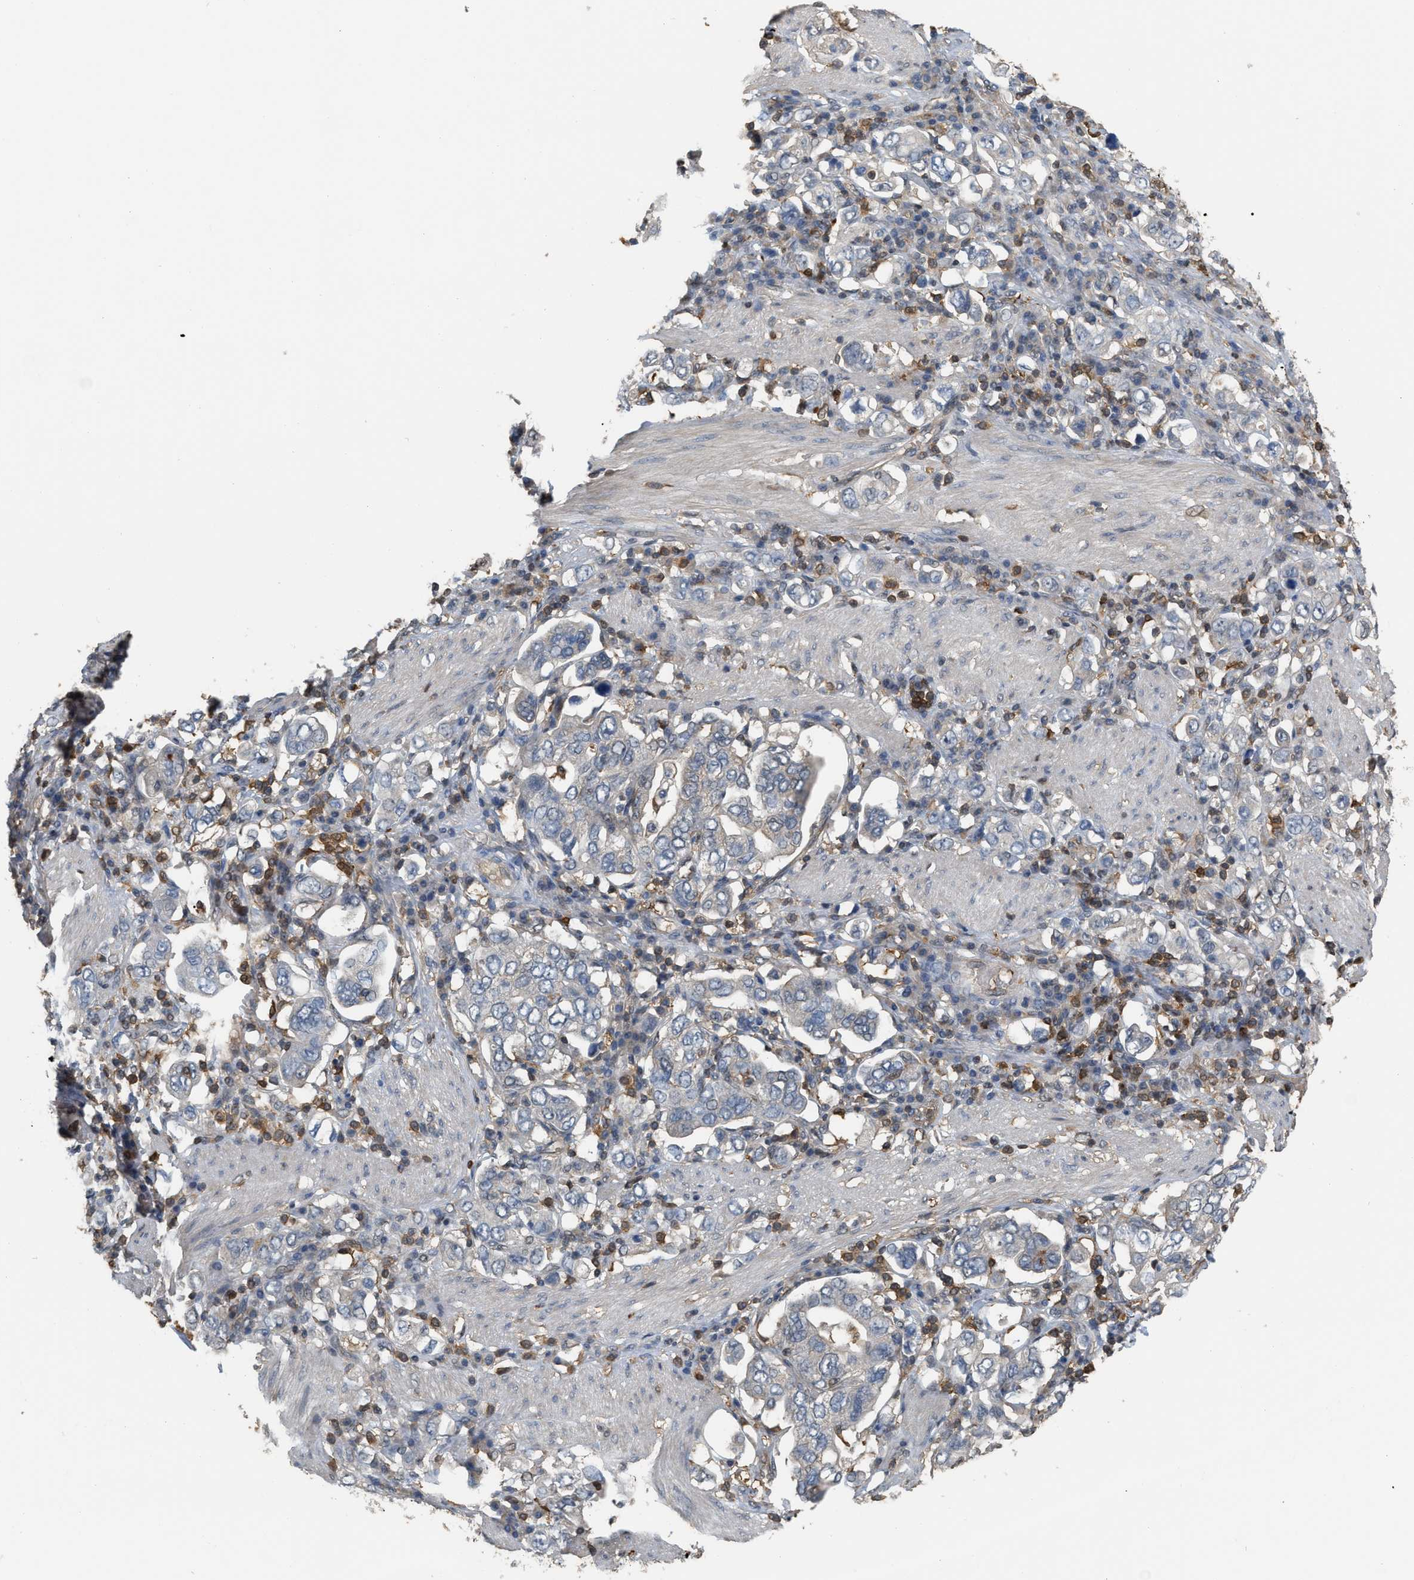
{"staining": {"intensity": "negative", "quantity": "none", "location": "none"}, "tissue": "stomach cancer", "cell_type": "Tumor cells", "image_type": "cancer", "snomed": [{"axis": "morphology", "description": "Adenocarcinoma, NOS"}, {"axis": "topography", "description": "Stomach, upper"}], "caption": "An IHC image of adenocarcinoma (stomach) is shown. There is no staining in tumor cells of adenocarcinoma (stomach).", "gene": "MTPN", "patient": {"sex": "male", "age": 62}}